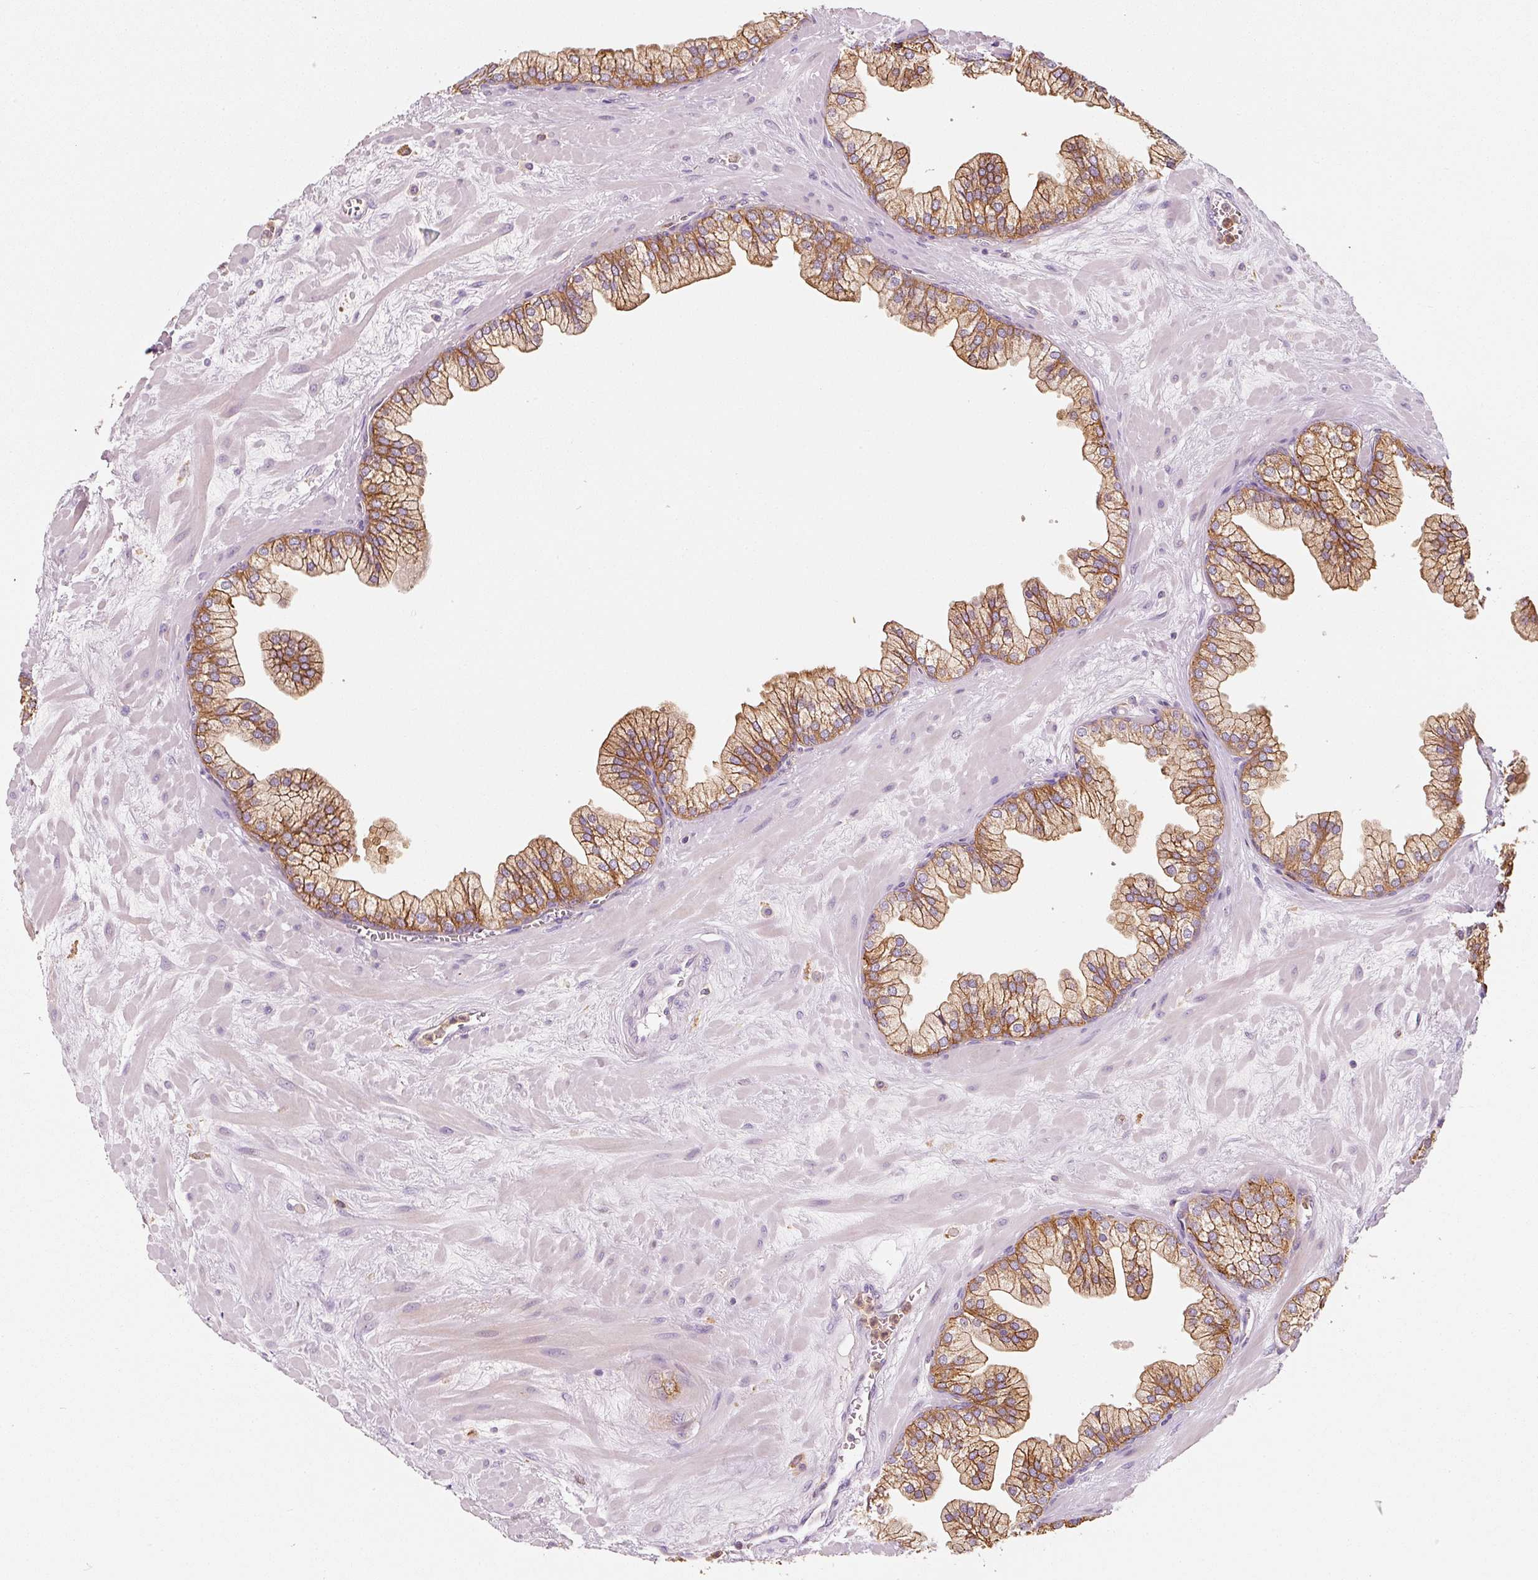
{"staining": {"intensity": "strong", "quantity": ">75%", "location": "cytoplasmic/membranous"}, "tissue": "prostate", "cell_type": "Glandular cells", "image_type": "normal", "snomed": [{"axis": "morphology", "description": "Normal tissue, NOS"}, {"axis": "topography", "description": "Prostate"}, {"axis": "topography", "description": "Peripheral nerve tissue"}], "caption": "Prostate stained with DAB (3,3'-diaminobenzidine) IHC reveals high levels of strong cytoplasmic/membranous staining in approximately >75% of glandular cells.", "gene": "IQGAP2", "patient": {"sex": "male", "age": 61}}